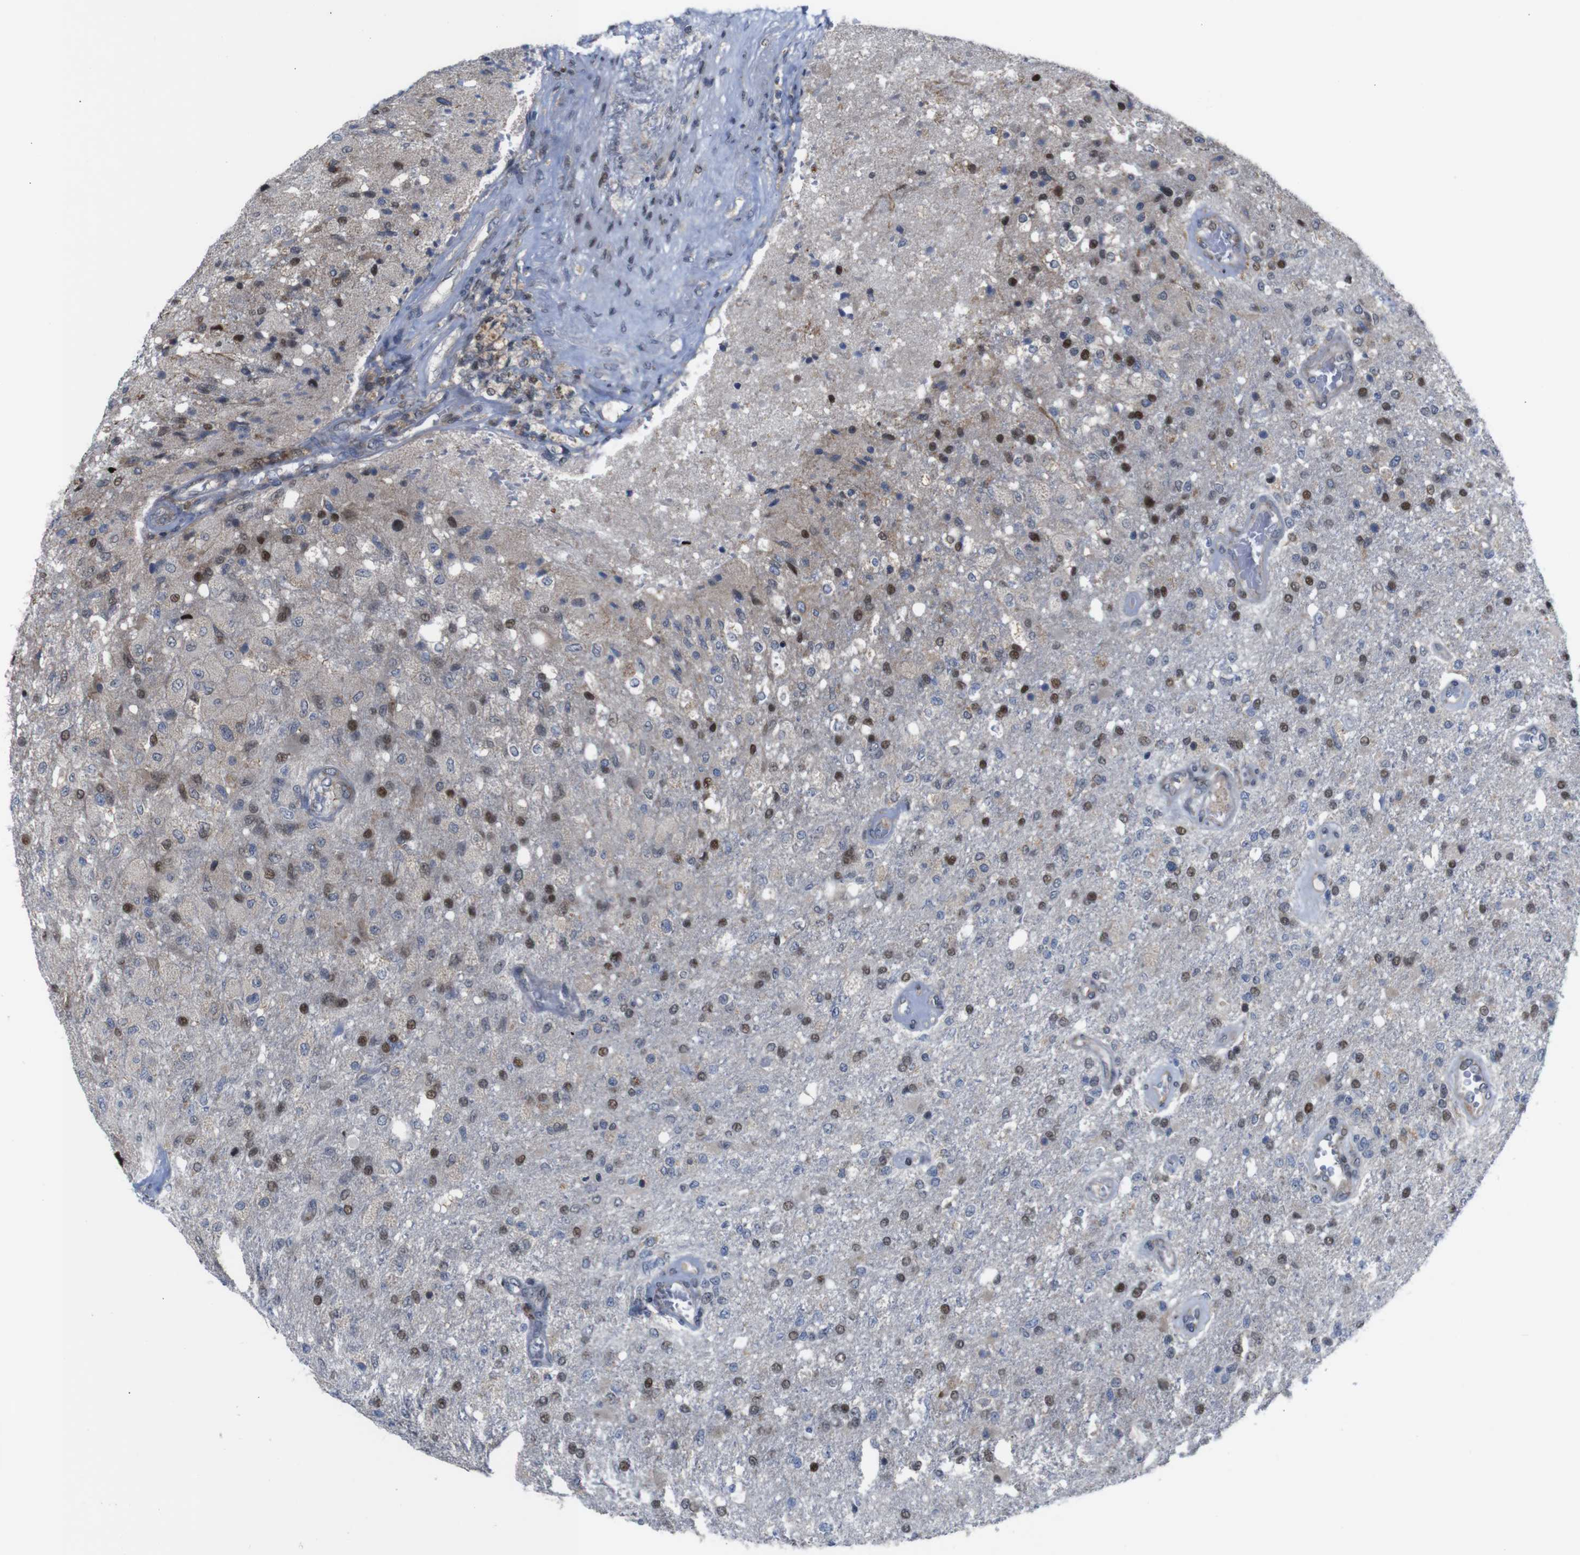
{"staining": {"intensity": "moderate", "quantity": "25%-75%", "location": "cytoplasmic/membranous,nuclear"}, "tissue": "glioma", "cell_type": "Tumor cells", "image_type": "cancer", "snomed": [{"axis": "morphology", "description": "Normal tissue, NOS"}, {"axis": "morphology", "description": "Glioma, malignant, High grade"}, {"axis": "topography", "description": "Cerebral cortex"}], "caption": "A histopathology image of malignant glioma (high-grade) stained for a protein displays moderate cytoplasmic/membranous and nuclear brown staining in tumor cells.", "gene": "PTPN1", "patient": {"sex": "male", "age": 77}}